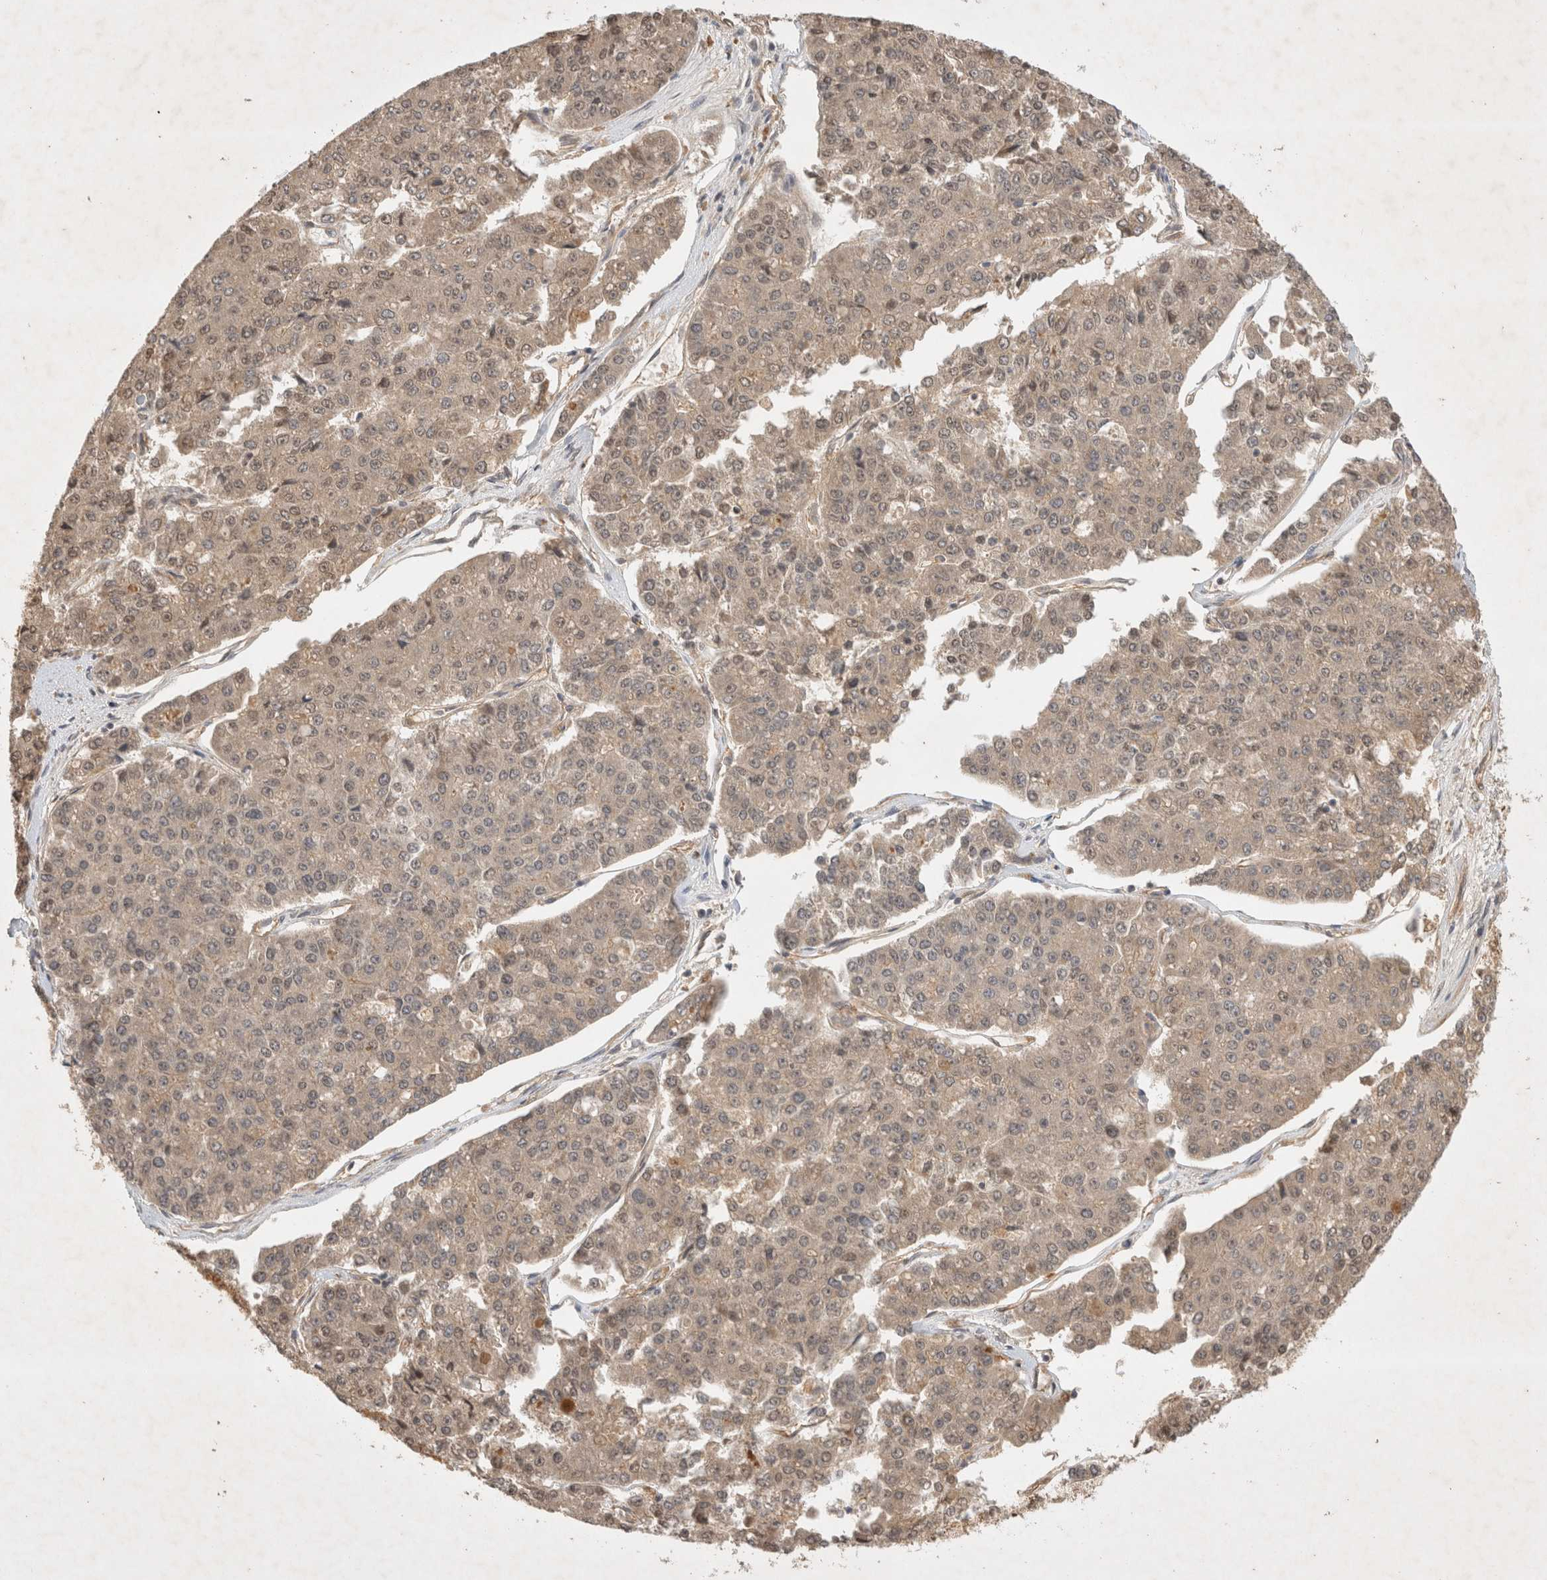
{"staining": {"intensity": "weak", "quantity": ">75%", "location": "cytoplasmic/membranous,nuclear"}, "tissue": "pancreatic cancer", "cell_type": "Tumor cells", "image_type": "cancer", "snomed": [{"axis": "morphology", "description": "Adenocarcinoma, NOS"}, {"axis": "topography", "description": "Pancreas"}], "caption": "Pancreatic cancer tissue reveals weak cytoplasmic/membranous and nuclear expression in approximately >75% of tumor cells", "gene": "YES1", "patient": {"sex": "male", "age": 50}}